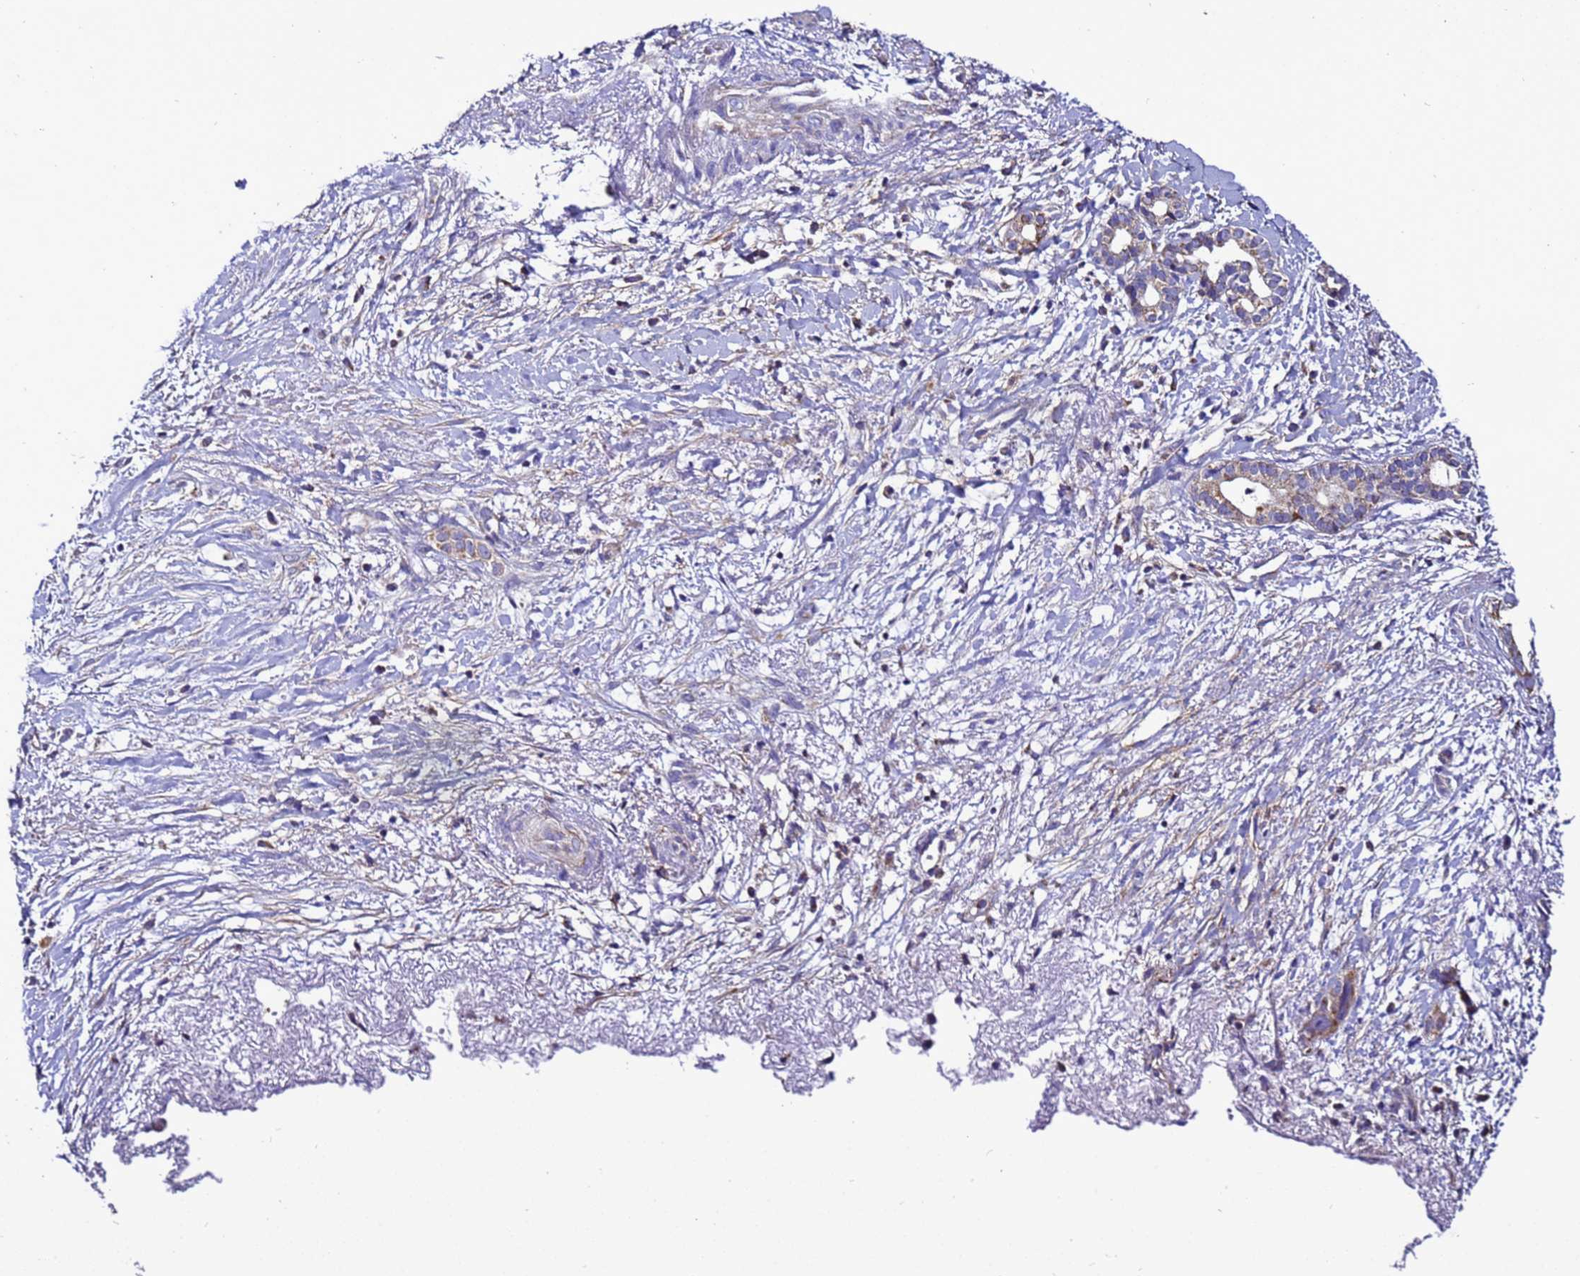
{"staining": {"intensity": "moderate", "quantity": ">75%", "location": "cytoplasmic/membranous"}, "tissue": "liver cancer", "cell_type": "Tumor cells", "image_type": "cancer", "snomed": [{"axis": "morphology", "description": "Cholangiocarcinoma"}, {"axis": "topography", "description": "Liver"}], "caption": "Approximately >75% of tumor cells in liver cancer (cholangiocarcinoma) exhibit moderate cytoplasmic/membranous protein positivity as visualized by brown immunohistochemical staining.", "gene": "HIGD2A", "patient": {"sex": "female", "age": 79}}